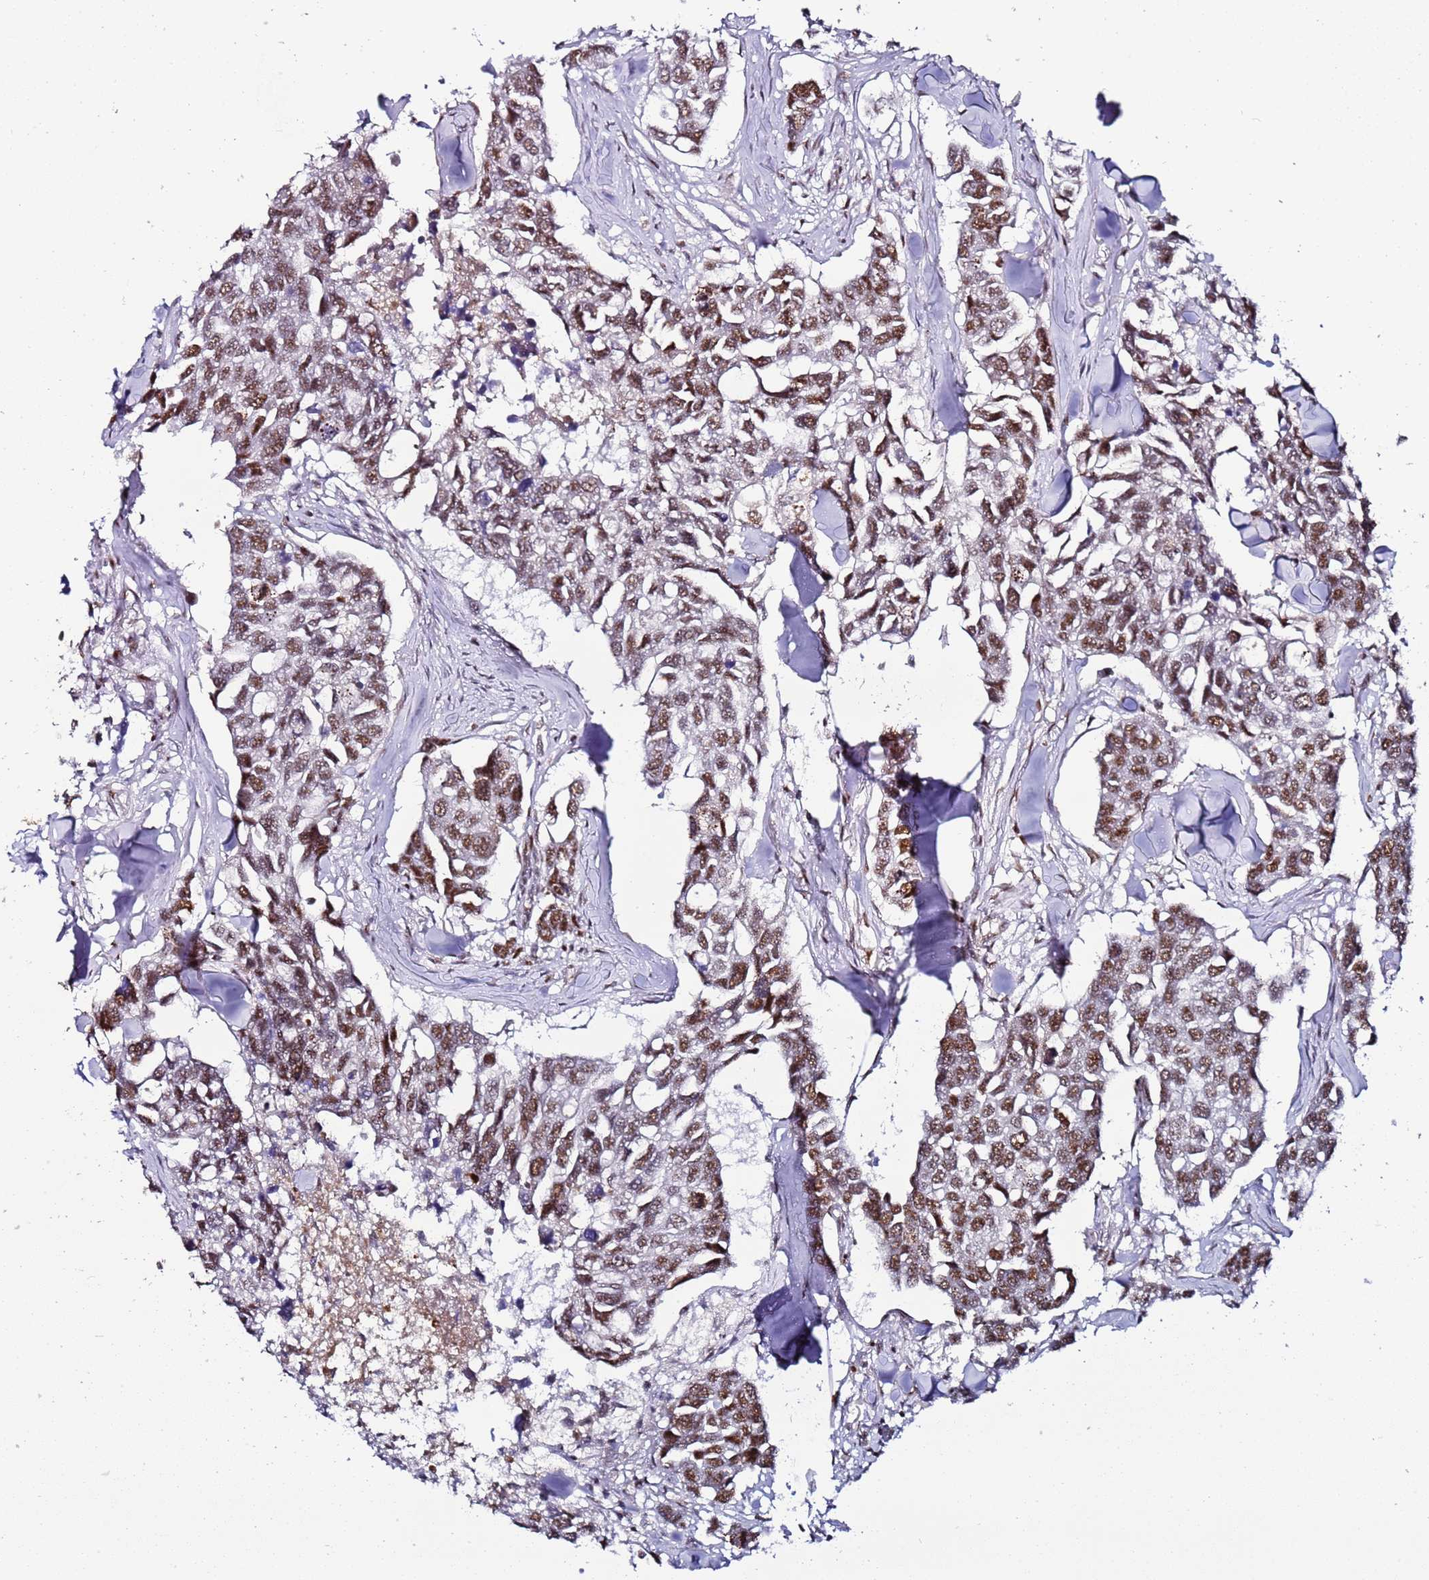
{"staining": {"intensity": "moderate", "quantity": ">75%", "location": "nuclear"}, "tissue": "breast cancer", "cell_type": "Tumor cells", "image_type": "cancer", "snomed": [{"axis": "morphology", "description": "Duct carcinoma"}, {"axis": "topography", "description": "Breast"}], "caption": "Immunohistochemical staining of human breast infiltrating ductal carcinoma exhibits medium levels of moderate nuclear expression in approximately >75% of tumor cells. The staining was performed using DAB, with brown indicating positive protein expression. Nuclei are stained blue with hematoxylin.", "gene": "PSMA7", "patient": {"sex": "female", "age": 83}}